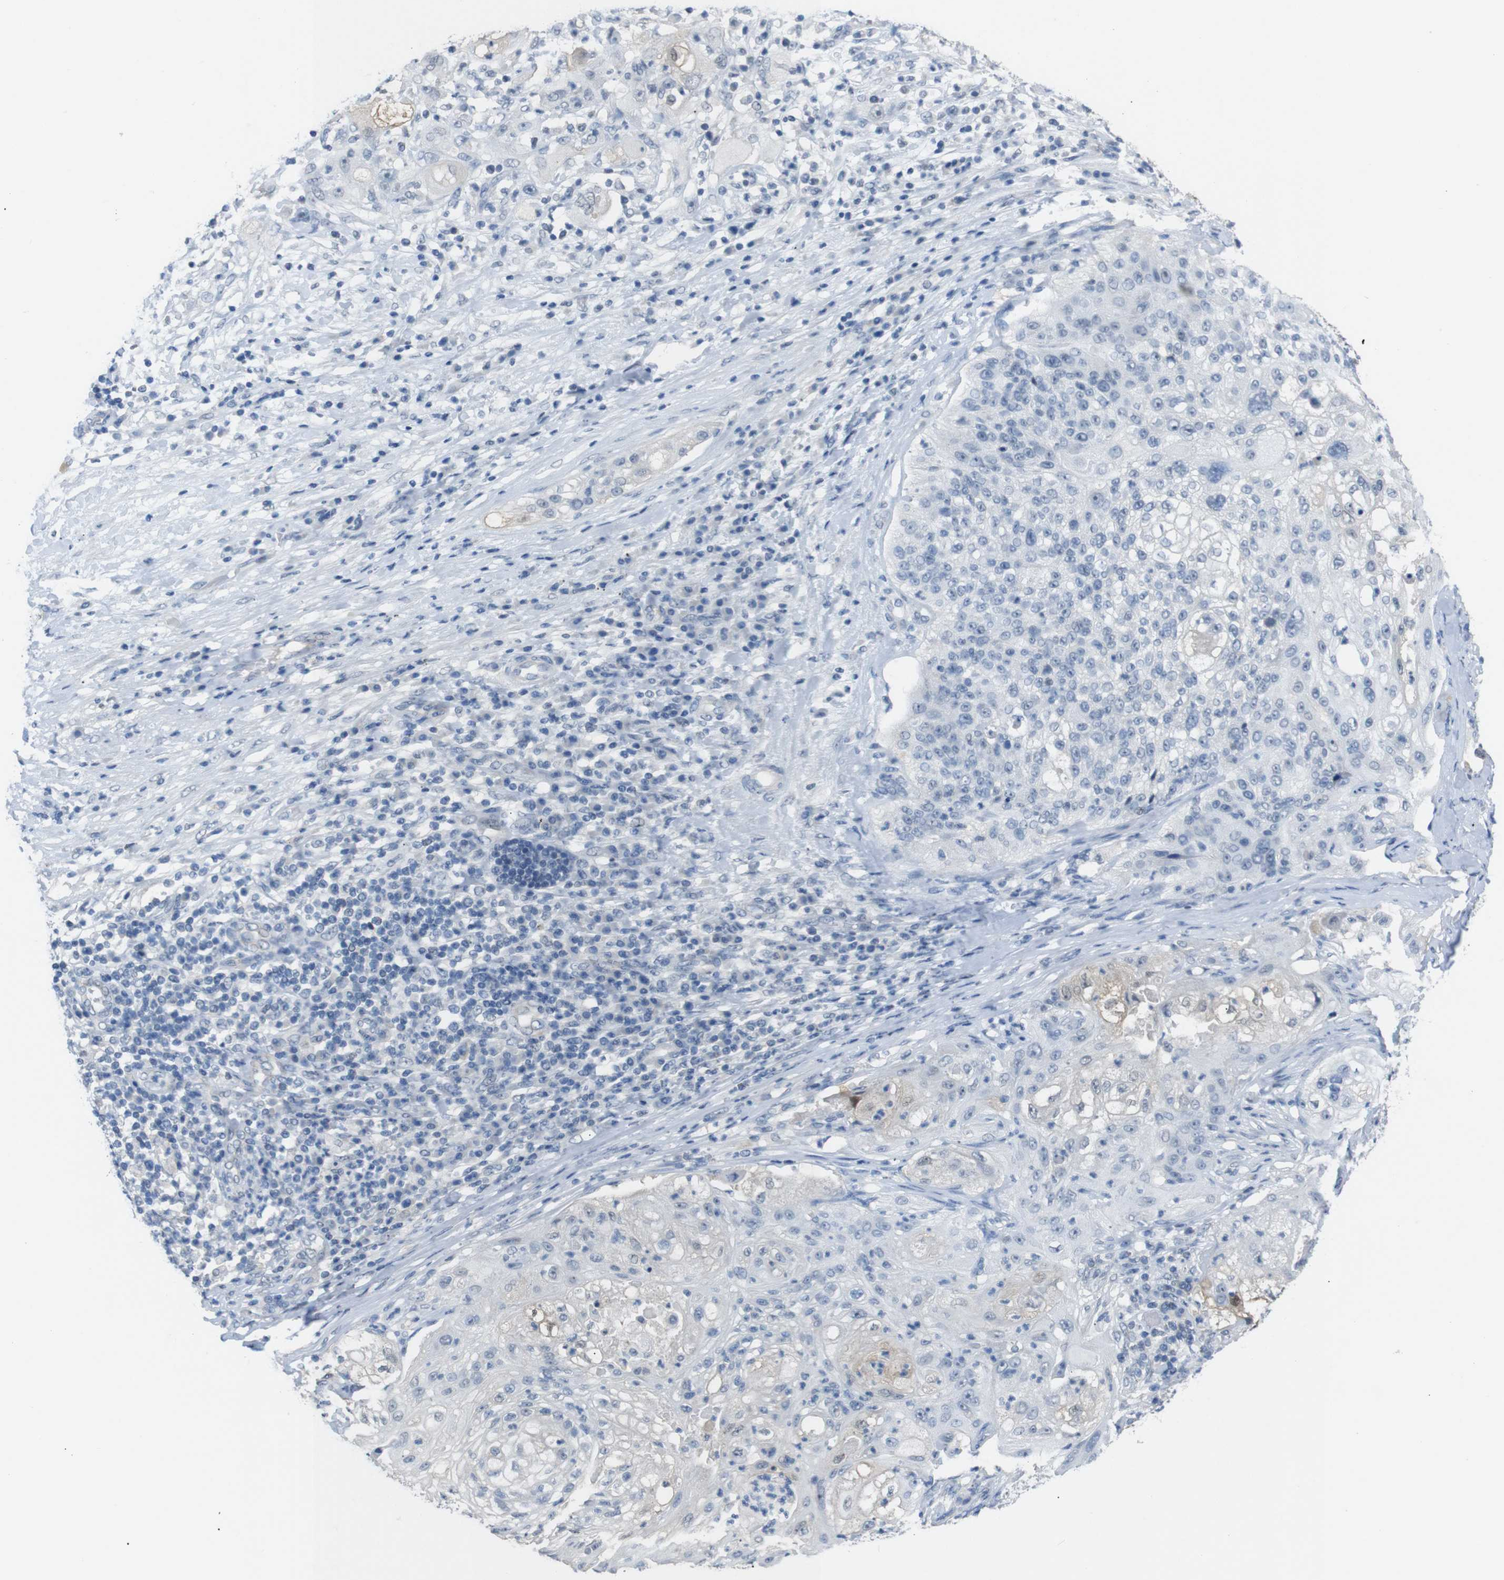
{"staining": {"intensity": "negative", "quantity": "none", "location": "none"}, "tissue": "lung cancer", "cell_type": "Tumor cells", "image_type": "cancer", "snomed": [{"axis": "morphology", "description": "Inflammation, NOS"}, {"axis": "morphology", "description": "Squamous cell carcinoma, NOS"}, {"axis": "topography", "description": "Lymph node"}, {"axis": "topography", "description": "Soft tissue"}, {"axis": "topography", "description": "Lung"}], "caption": "The image shows no significant staining in tumor cells of lung cancer (squamous cell carcinoma).", "gene": "CHRM5", "patient": {"sex": "male", "age": 66}}